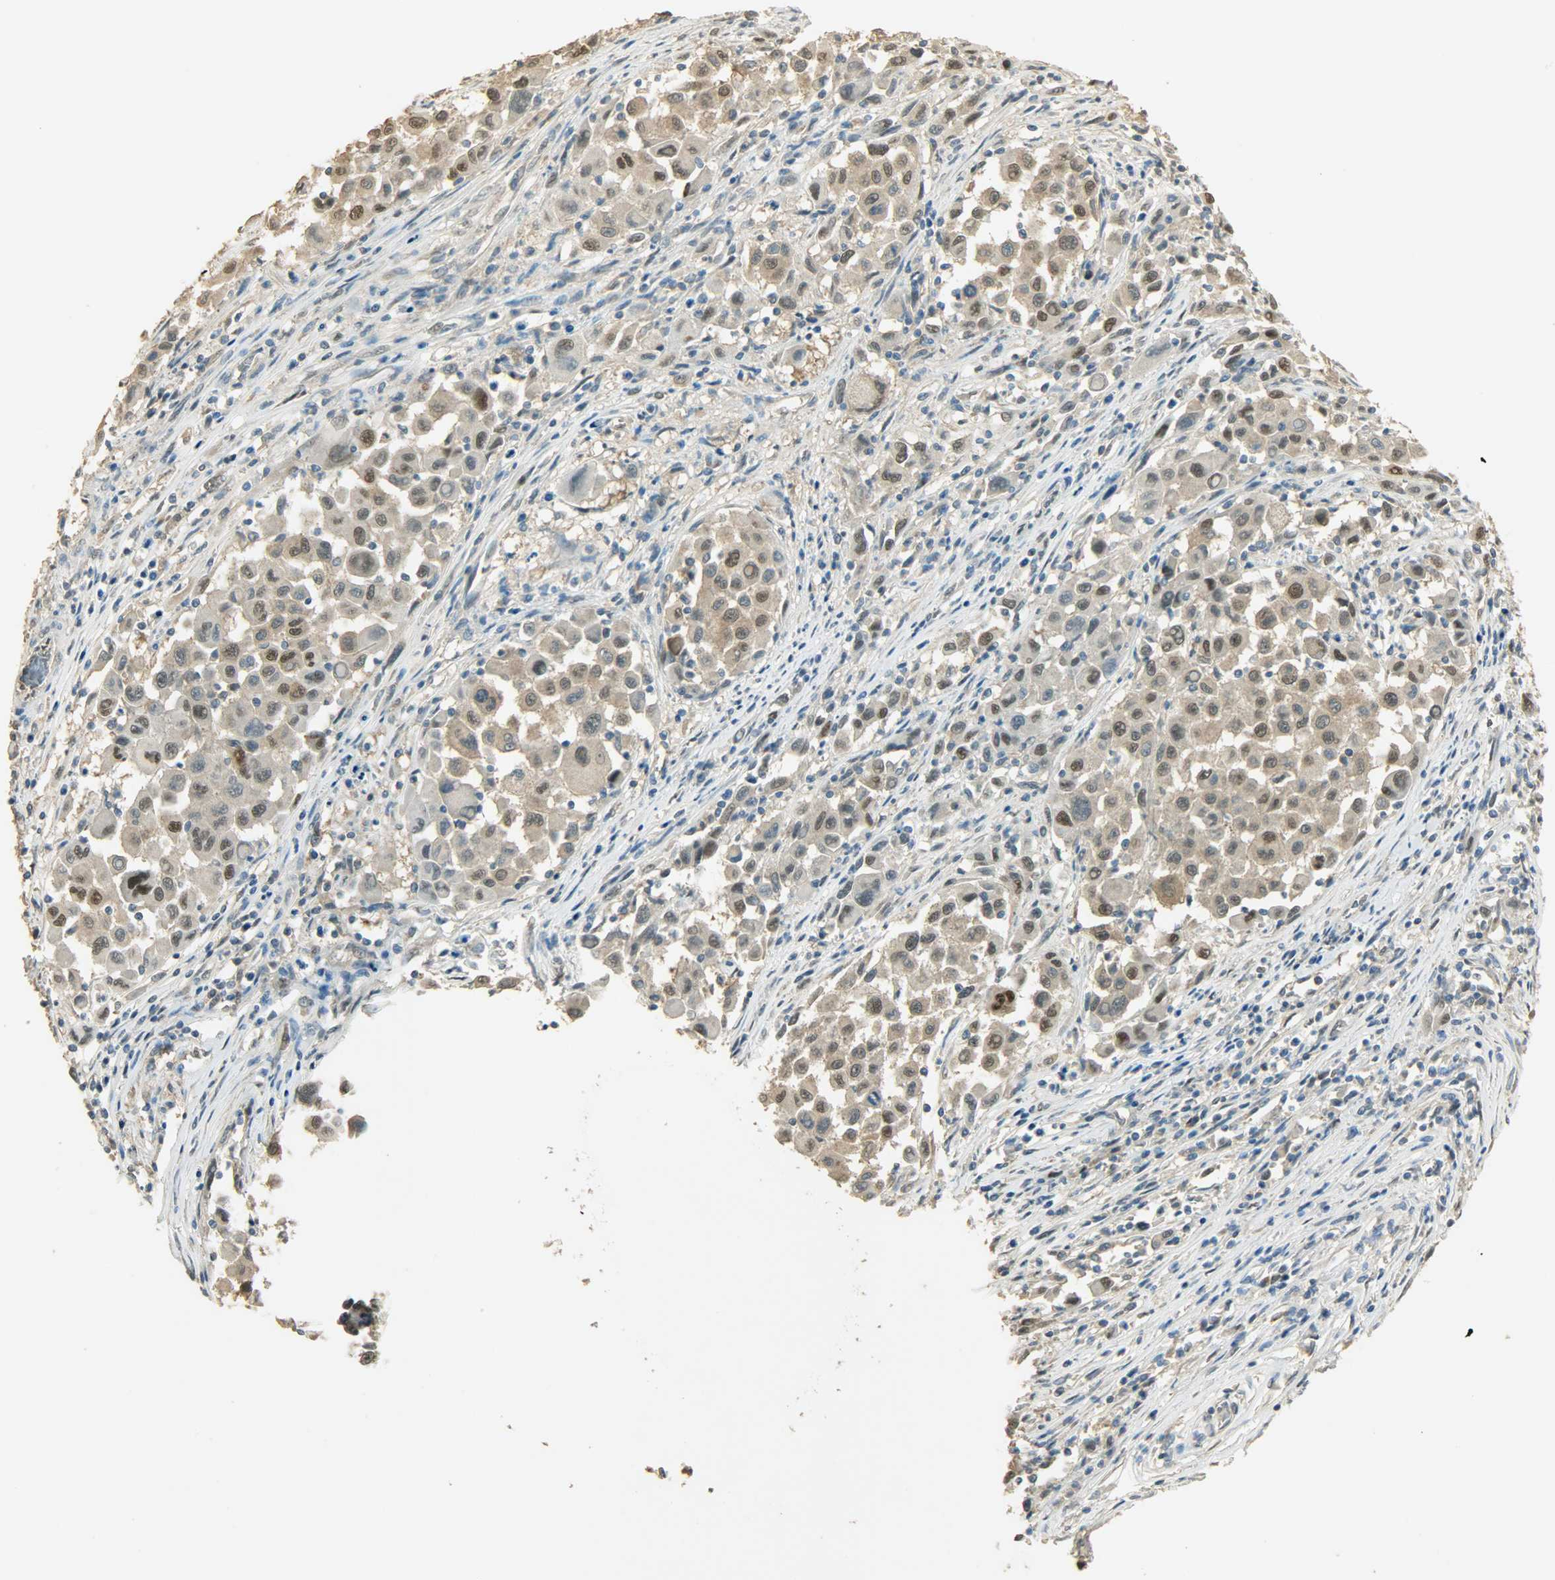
{"staining": {"intensity": "moderate", "quantity": ">75%", "location": "nuclear"}, "tissue": "melanoma", "cell_type": "Tumor cells", "image_type": "cancer", "snomed": [{"axis": "morphology", "description": "Malignant melanoma, Metastatic site"}, {"axis": "topography", "description": "Lymph node"}], "caption": "Melanoma stained with a brown dye displays moderate nuclear positive positivity in approximately >75% of tumor cells.", "gene": "PRMT5", "patient": {"sex": "male", "age": 61}}